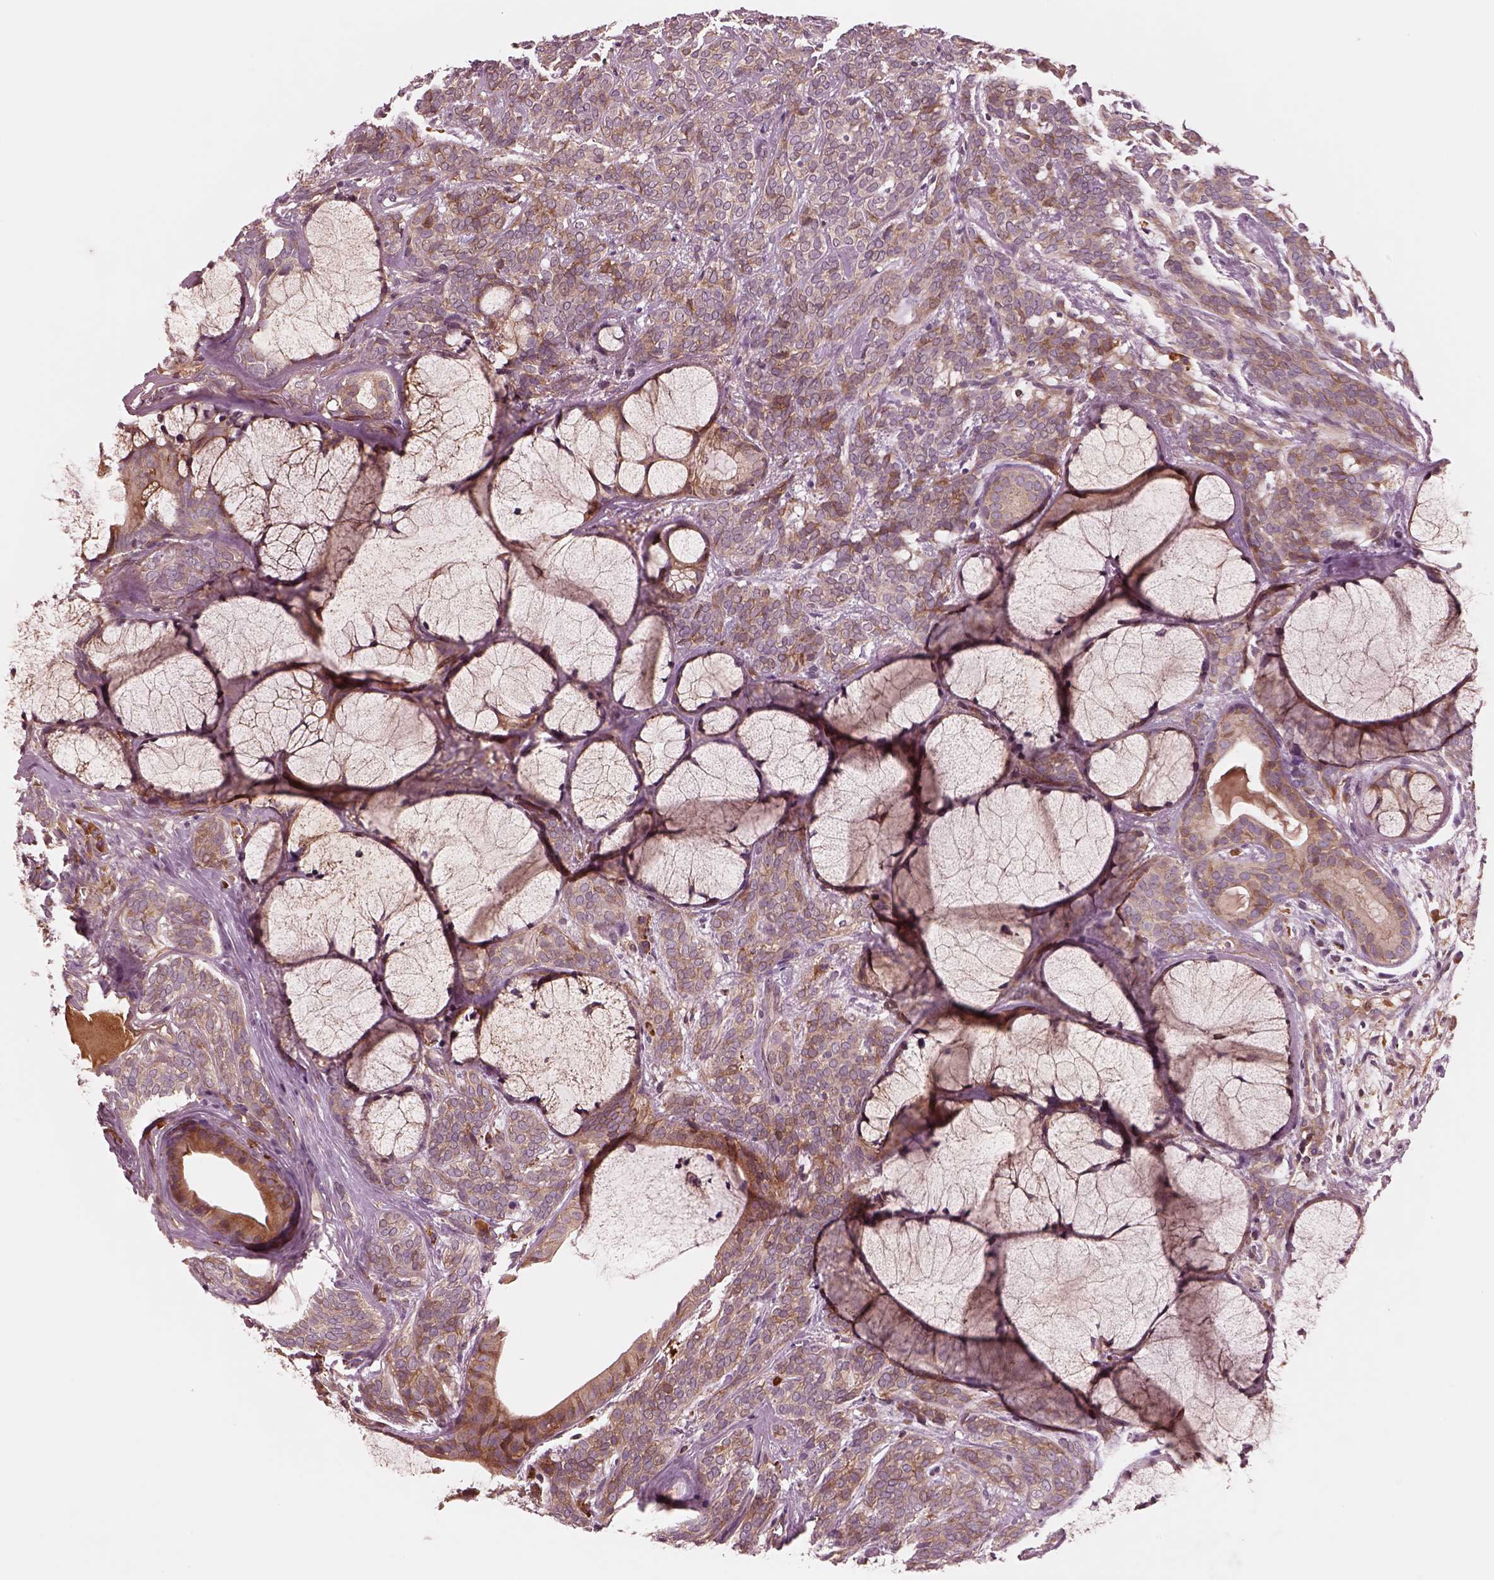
{"staining": {"intensity": "moderate", "quantity": "<25%", "location": "cytoplasmic/membranous"}, "tissue": "head and neck cancer", "cell_type": "Tumor cells", "image_type": "cancer", "snomed": [{"axis": "morphology", "description": "Adenocarcinoma, NOS"}, {"axis": "topography", "description": "Head-Neck"}], "caption": "IHC (DAB (3,3'-diaminobenzidine)) staining of head and neck cancer exhibits moderate cytoplasmic/membranous protein expression in about <25% of tumor cells. Immunohistochemistry stains the protein of interest in brown and the nuclei are stained blue.", "gene": "ASCC2", "patient": {"sex": "female", "age": 57}}